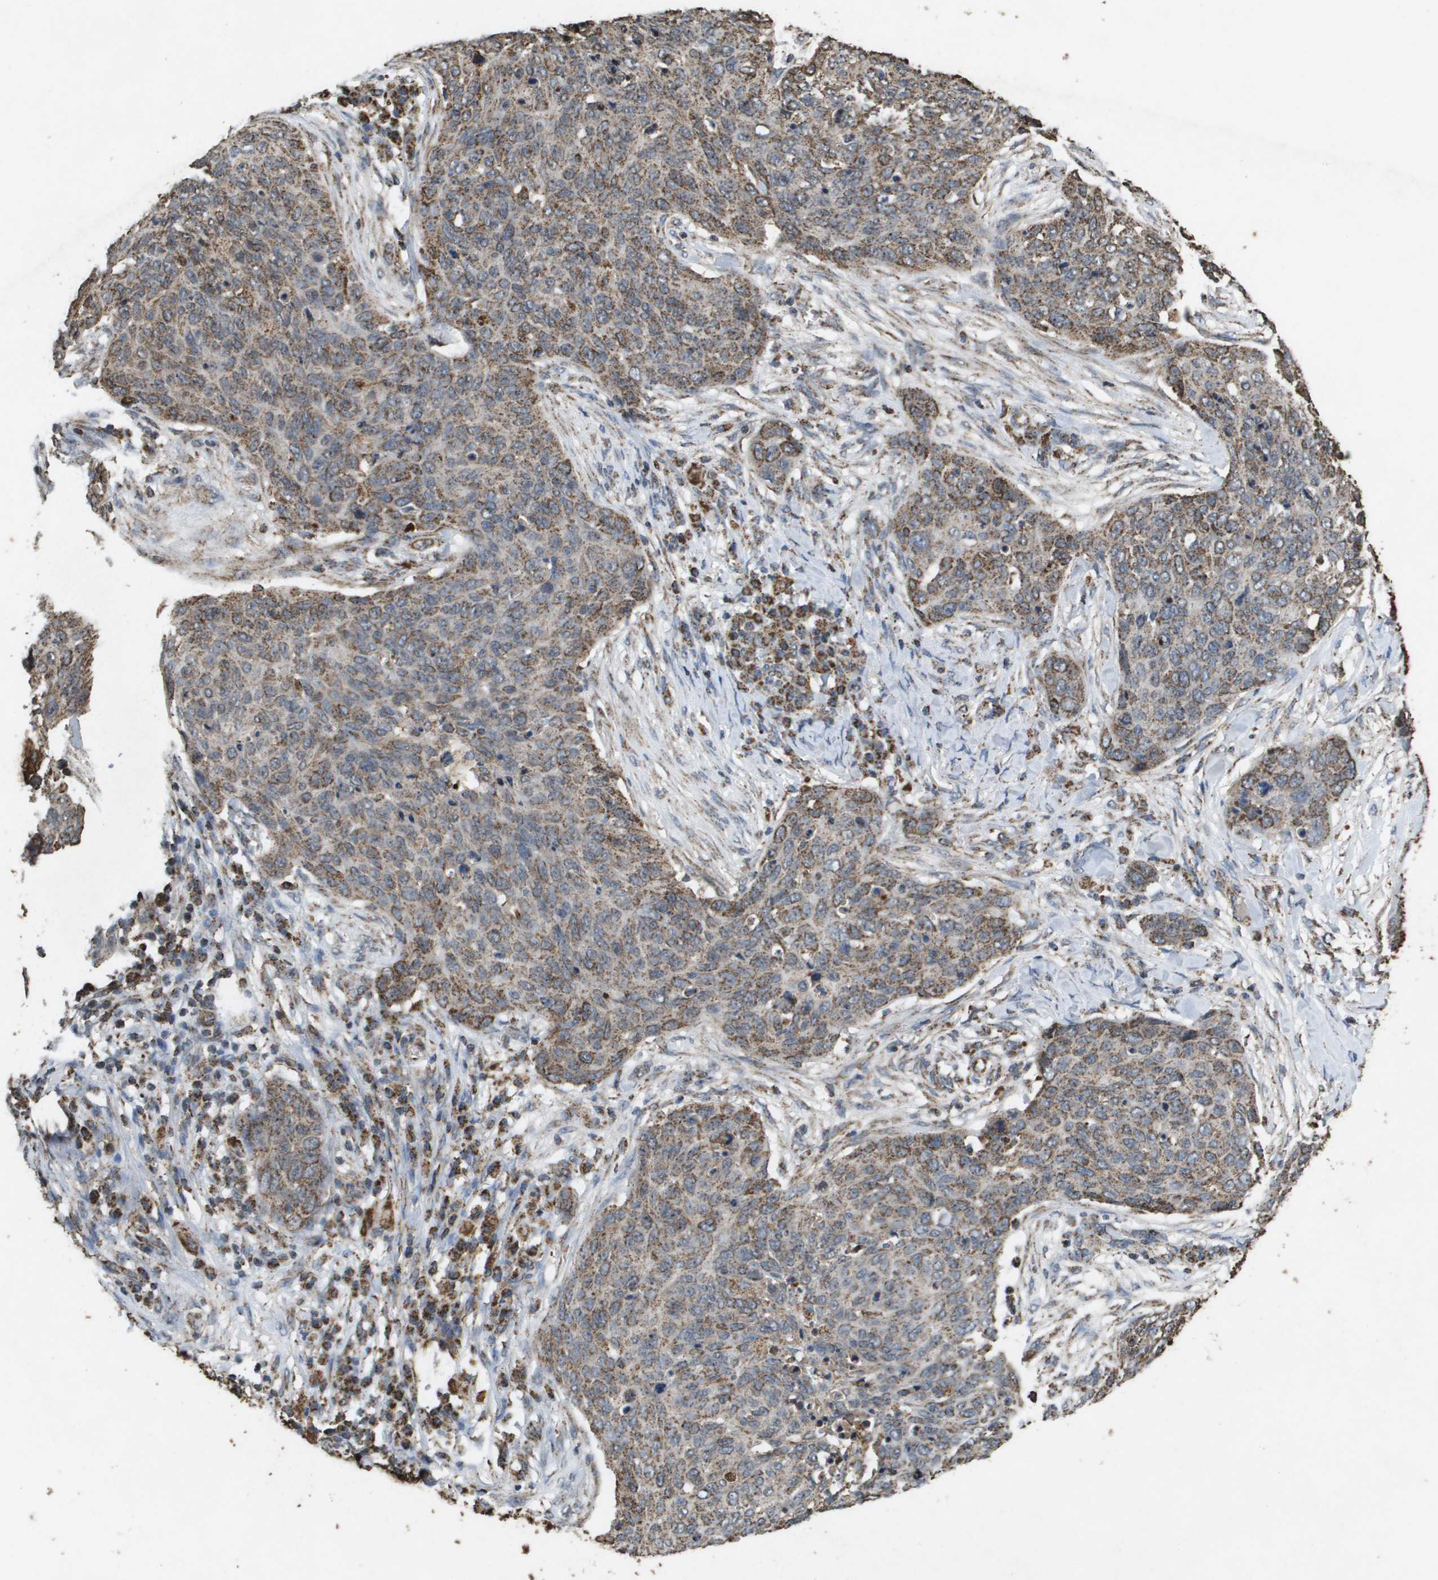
{"staining": {"intensity": "moderate", "quantity": ">75%", "location": "cytoplasmic/membranous"}, "tissue": "skin cancer", "cell_type": "Tumor cells", "image_type": "cancer", "snomed": [{"axis": "morphology", "description": "Squamous cell carcinoma in situ, NOS"}, {"axis": "morphology", "description": "Squamous cell carcinoma, NOS"}, {"axis": "topography", "description": "Skin"}], "caption": "IHC micrograph of squamous cell carcinoma (skin) stained for a protein (brown), which reveals medium levels of moderate cytoplasmic/membranous positivity in about >75% of tumor cells.", "gene": "HSPE1", "patient": {"sex": "male", "age": 93}}